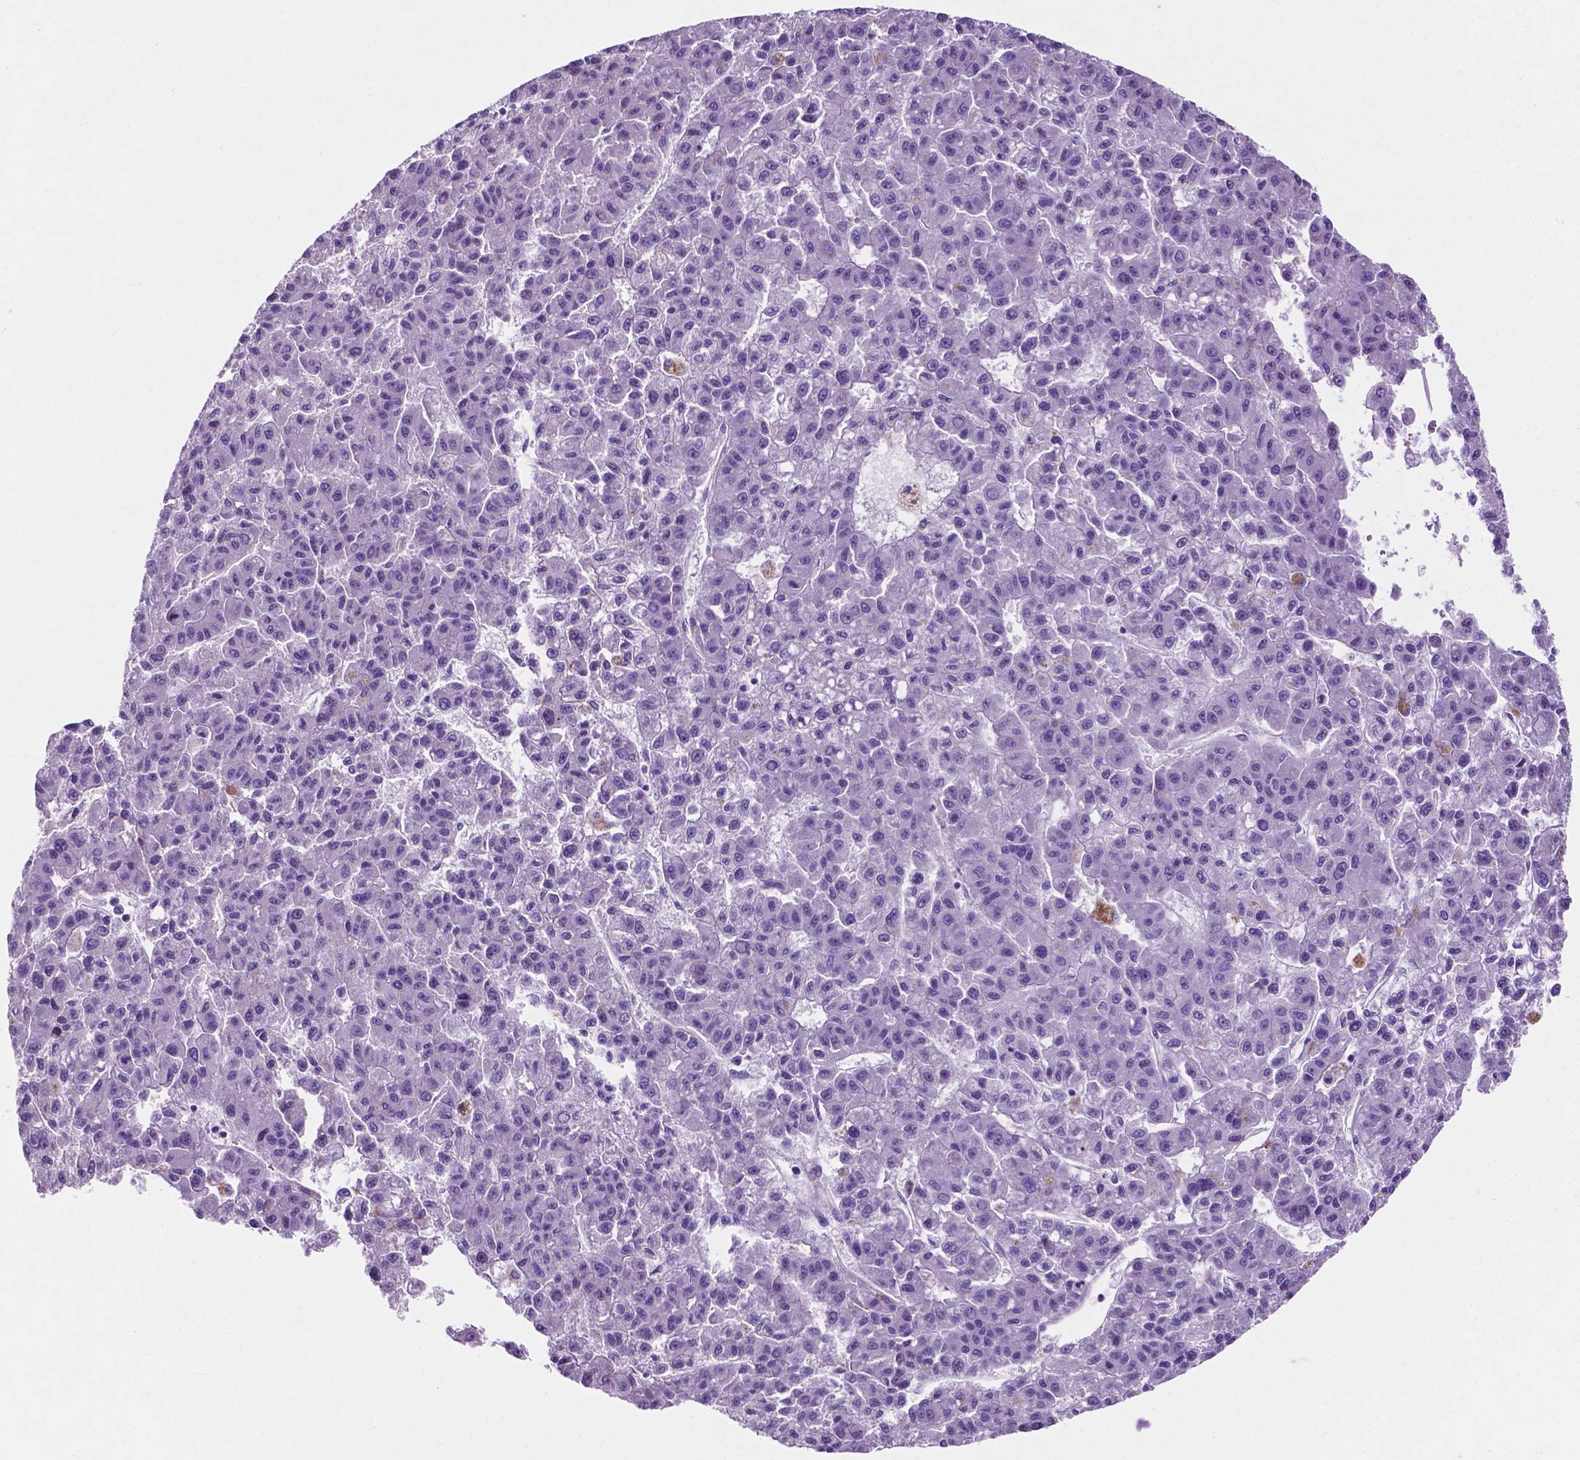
{"staining": {"intensity": "negative", "quantity": "none", "location": "none"}, "tissue": "liver cancer", "cell_type": "Tumor cells", "image_type": "cancer", "snomed": [{"axis": "morphology", "description": "Carcinoma, Hepatocellular, NOS"}, {"axis": "topography", "description": "Liver"}], "caption": "Immunohistochemistry image of liver cancer stained for a protein (brown), which exhibits no staining in tumor cells.", "gene": "ASPG", "patient": {"sex": "male", "age": 70}}